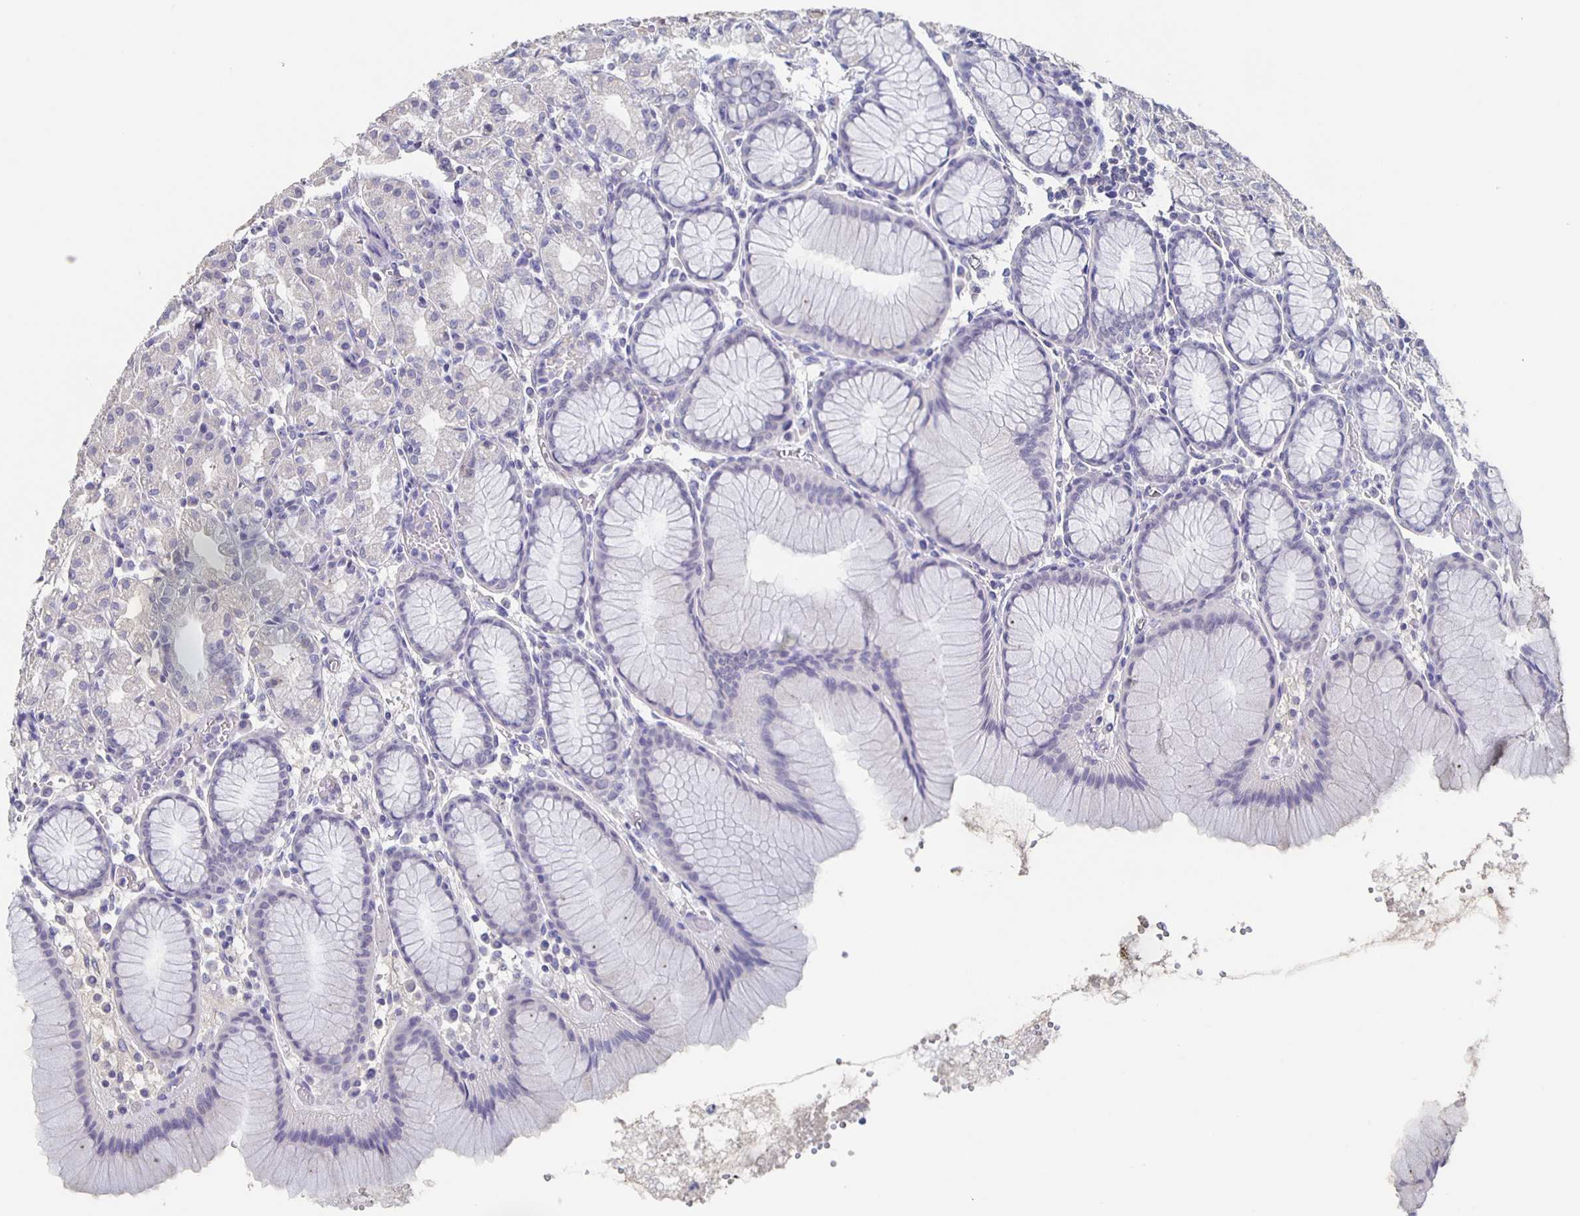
{"staining": {"intensity": "negative", "quantity": "none", "location": "none"}, "tissue": "stomach", "cell_type": "Glandular cells", "image_type": "normal", "snomed": [{"axis": "morphology", "description": "Normal tissue, NOS"}, {"axis": "topography", "description": "Stomach"}], "caption": "DAB immunohistochemical staining of normal stomach reveals no significant positivity in glandular cells.", "gene": "CACNA2D2", "patient": {"sex": "female", "age": 57}}